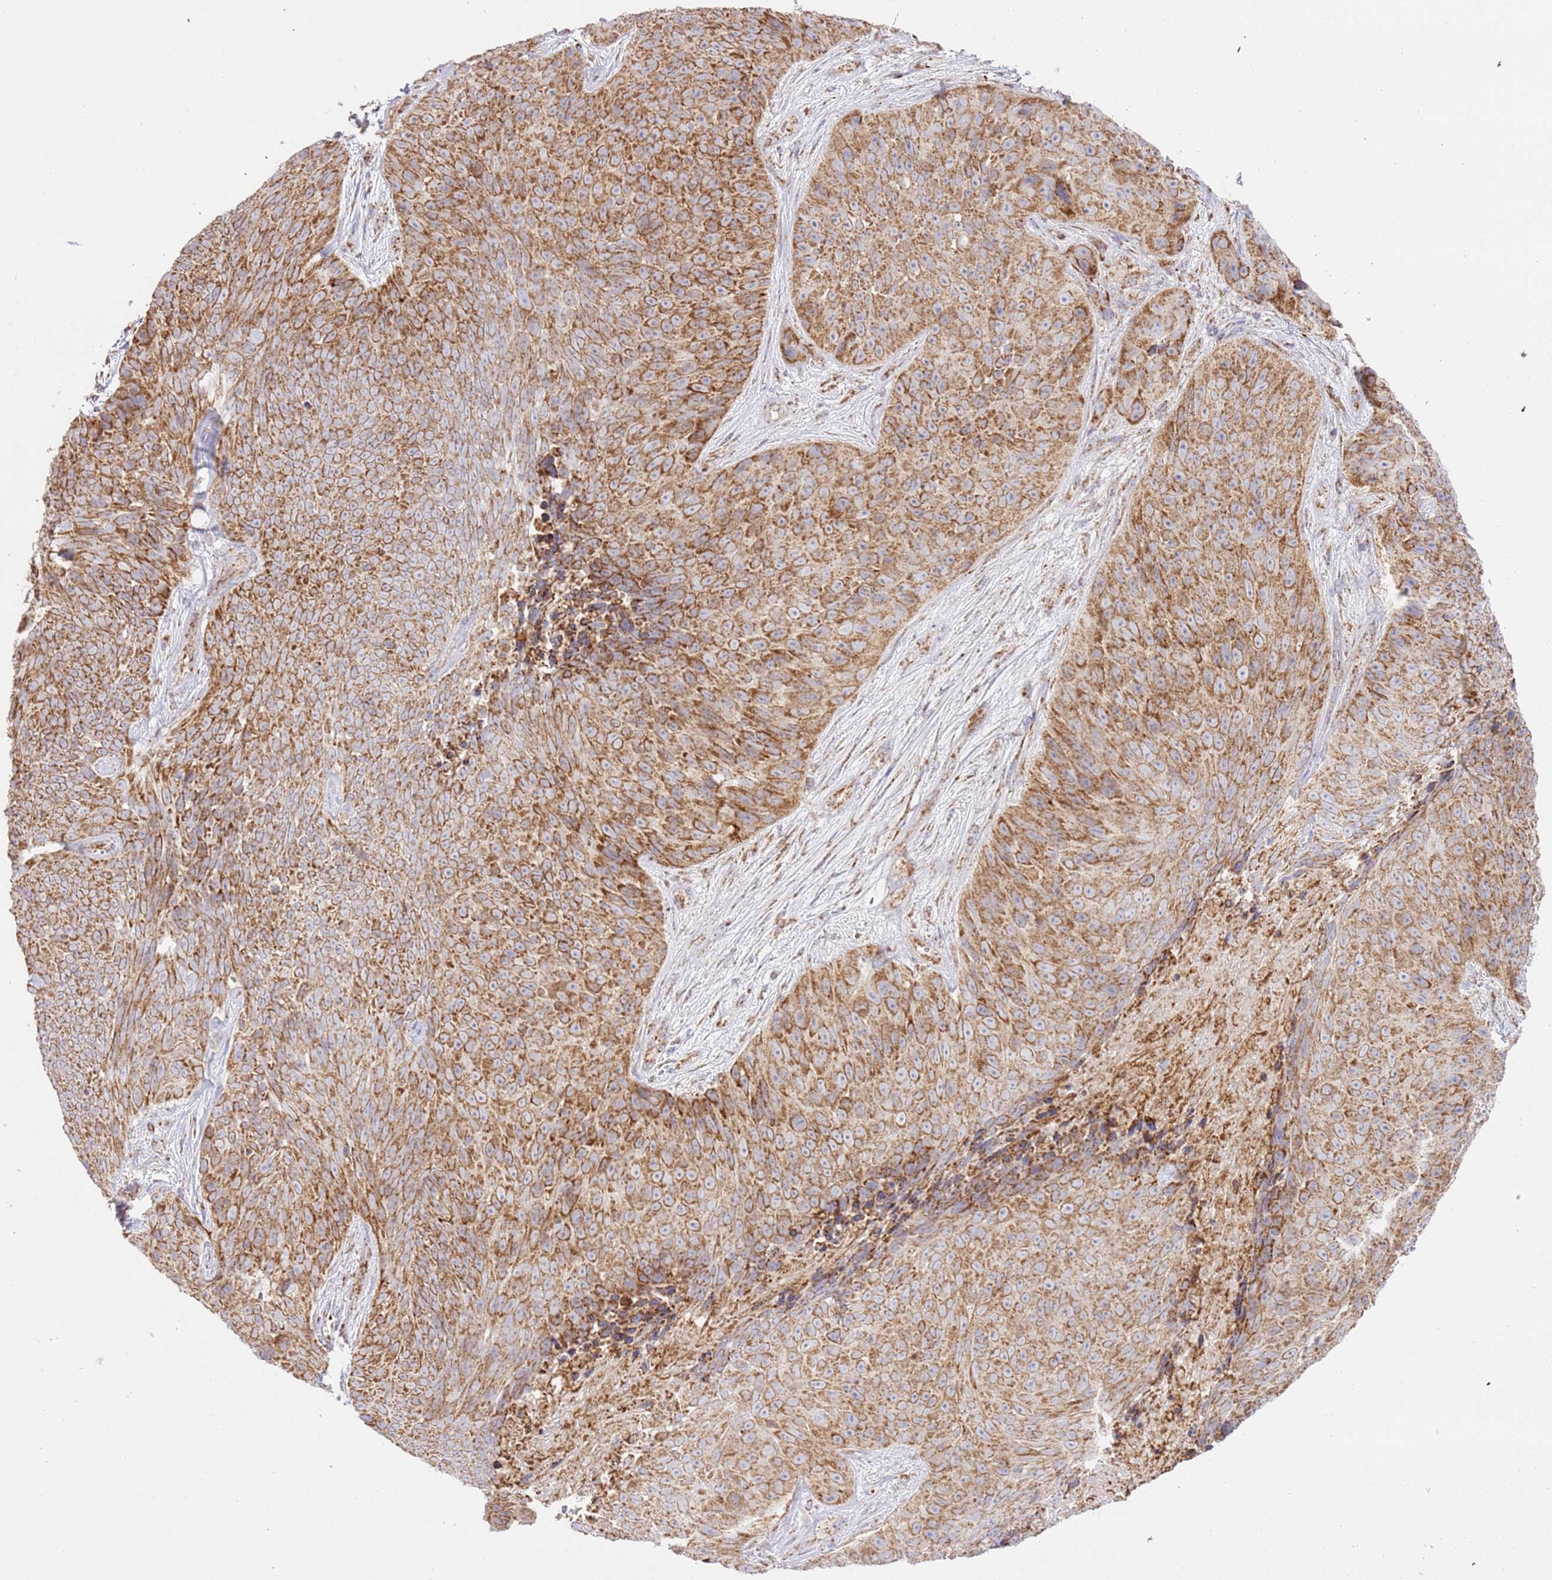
{"staining": {"intensity": "strong", "quantity": ">75%", "location": "cytoplasmic/membranous"}, "tissue": "skin cancer", "cell_type": "Tumor cells", "image_type": "cancer", "snomed": [{"axis": "morphology", "description": "Squamous cell carcinoma, NOS"}, {"axis": "topography", "description": "Skin"}], "caption": "Immunohistochemistry (IHC) image of skin cancer stained for a protein (brown), which demonstrates high levels of strong cytoplasmic/membranous positivity in approximately >75% of tumor cells.", "gene": "ZBTB39", "patient": {"sex": "female", "age": 87}}